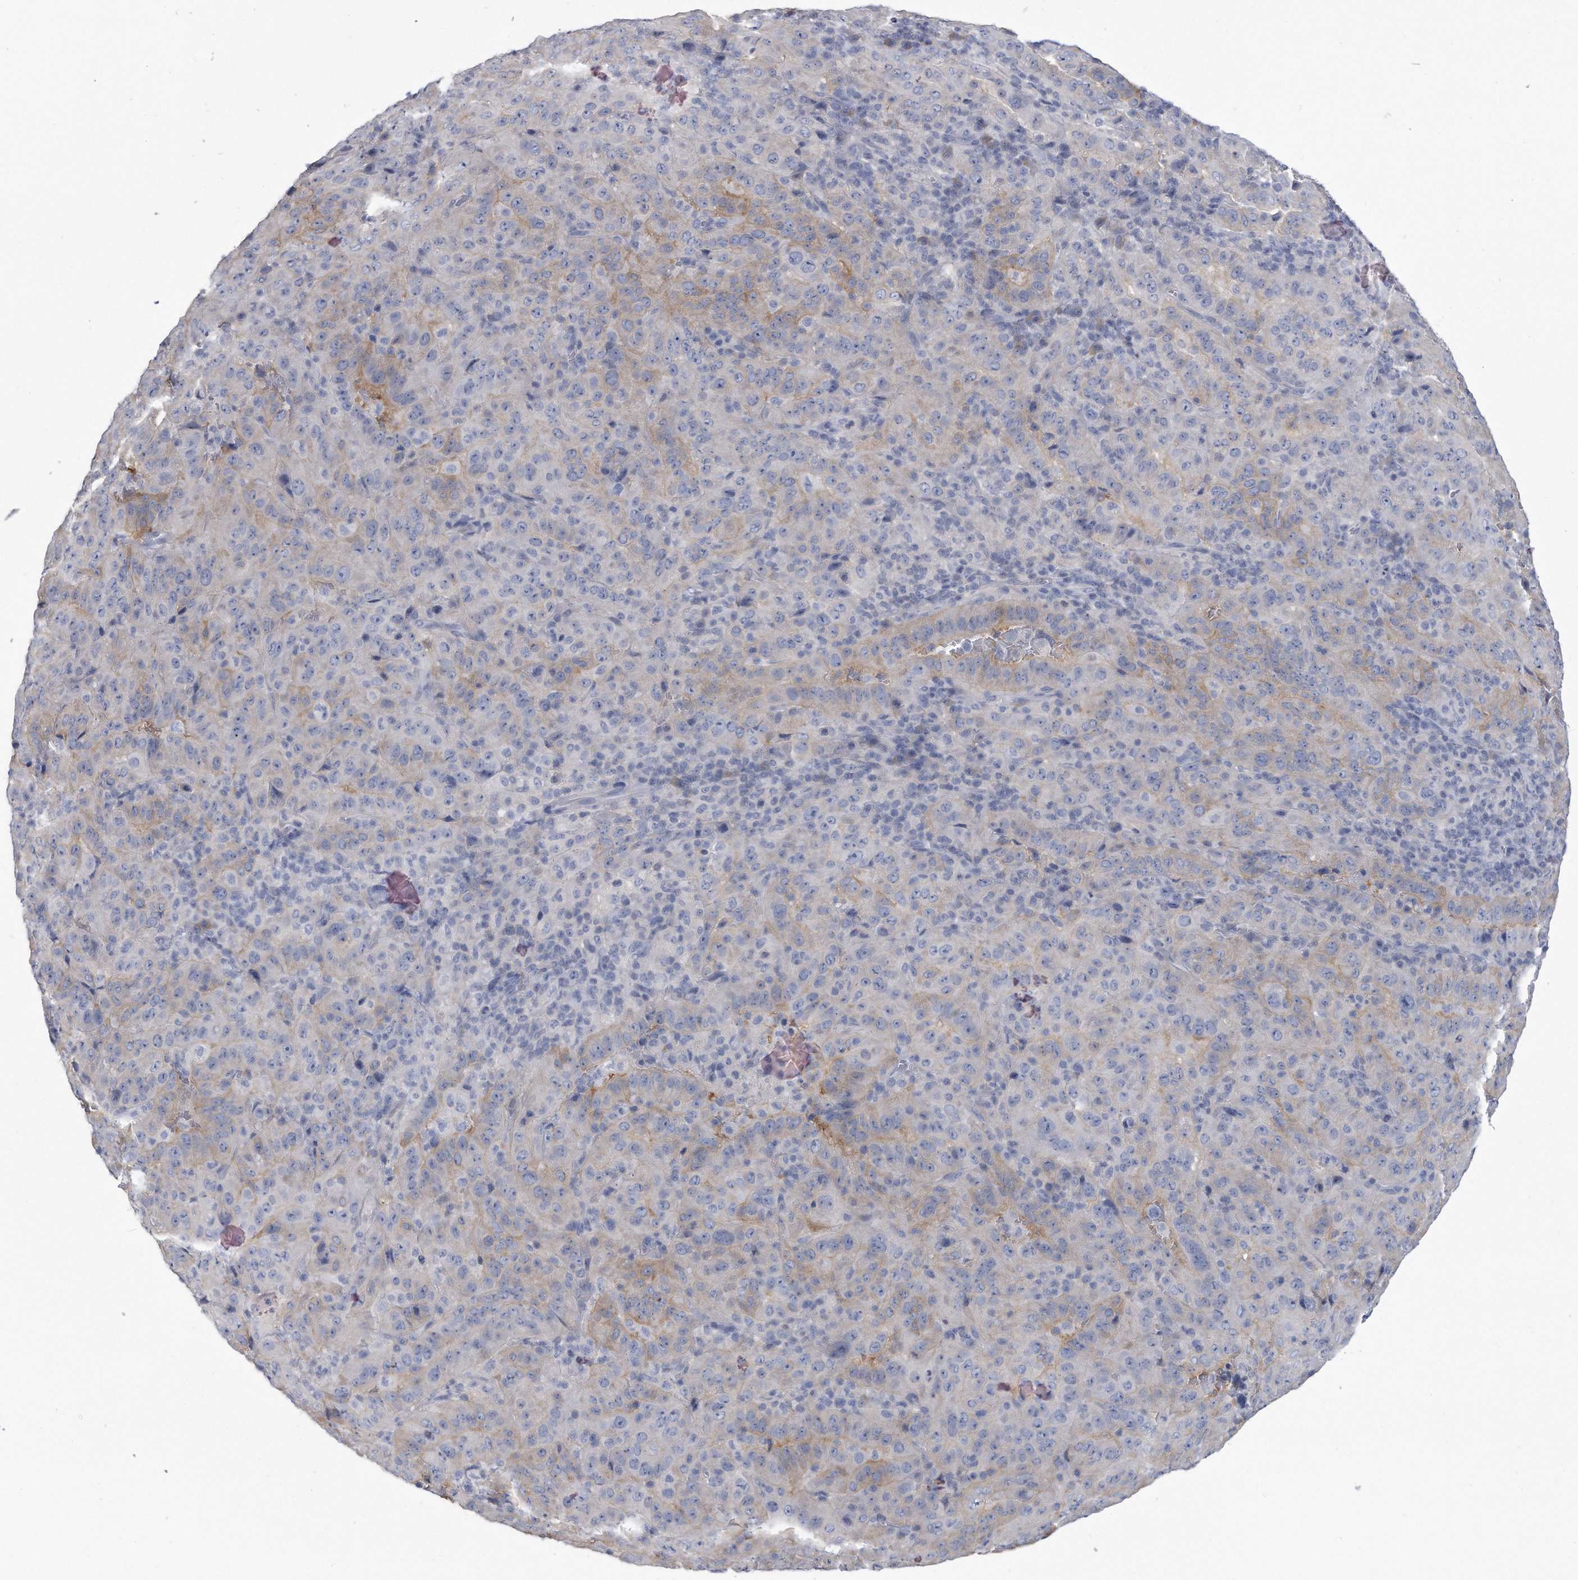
{"staining": {"intensity": "negative", "quantity": "none", "location": "none"}, "tissue": "pancreatic cancer", "cell_type": "Tumor cells", "image_type": "cancer", "snomed": [{"axis": "morphology", "description": "Adenocarcinoma, NOS"}, {"axis": "topography", "description": "Pancreas"}], "caption": "Image shows no protein expression in tumor cells of pancreatic cancer (adenocarcinoma) tissue.", "gene": "PYGB", "patient": {"sex": "male", "age": 63}}